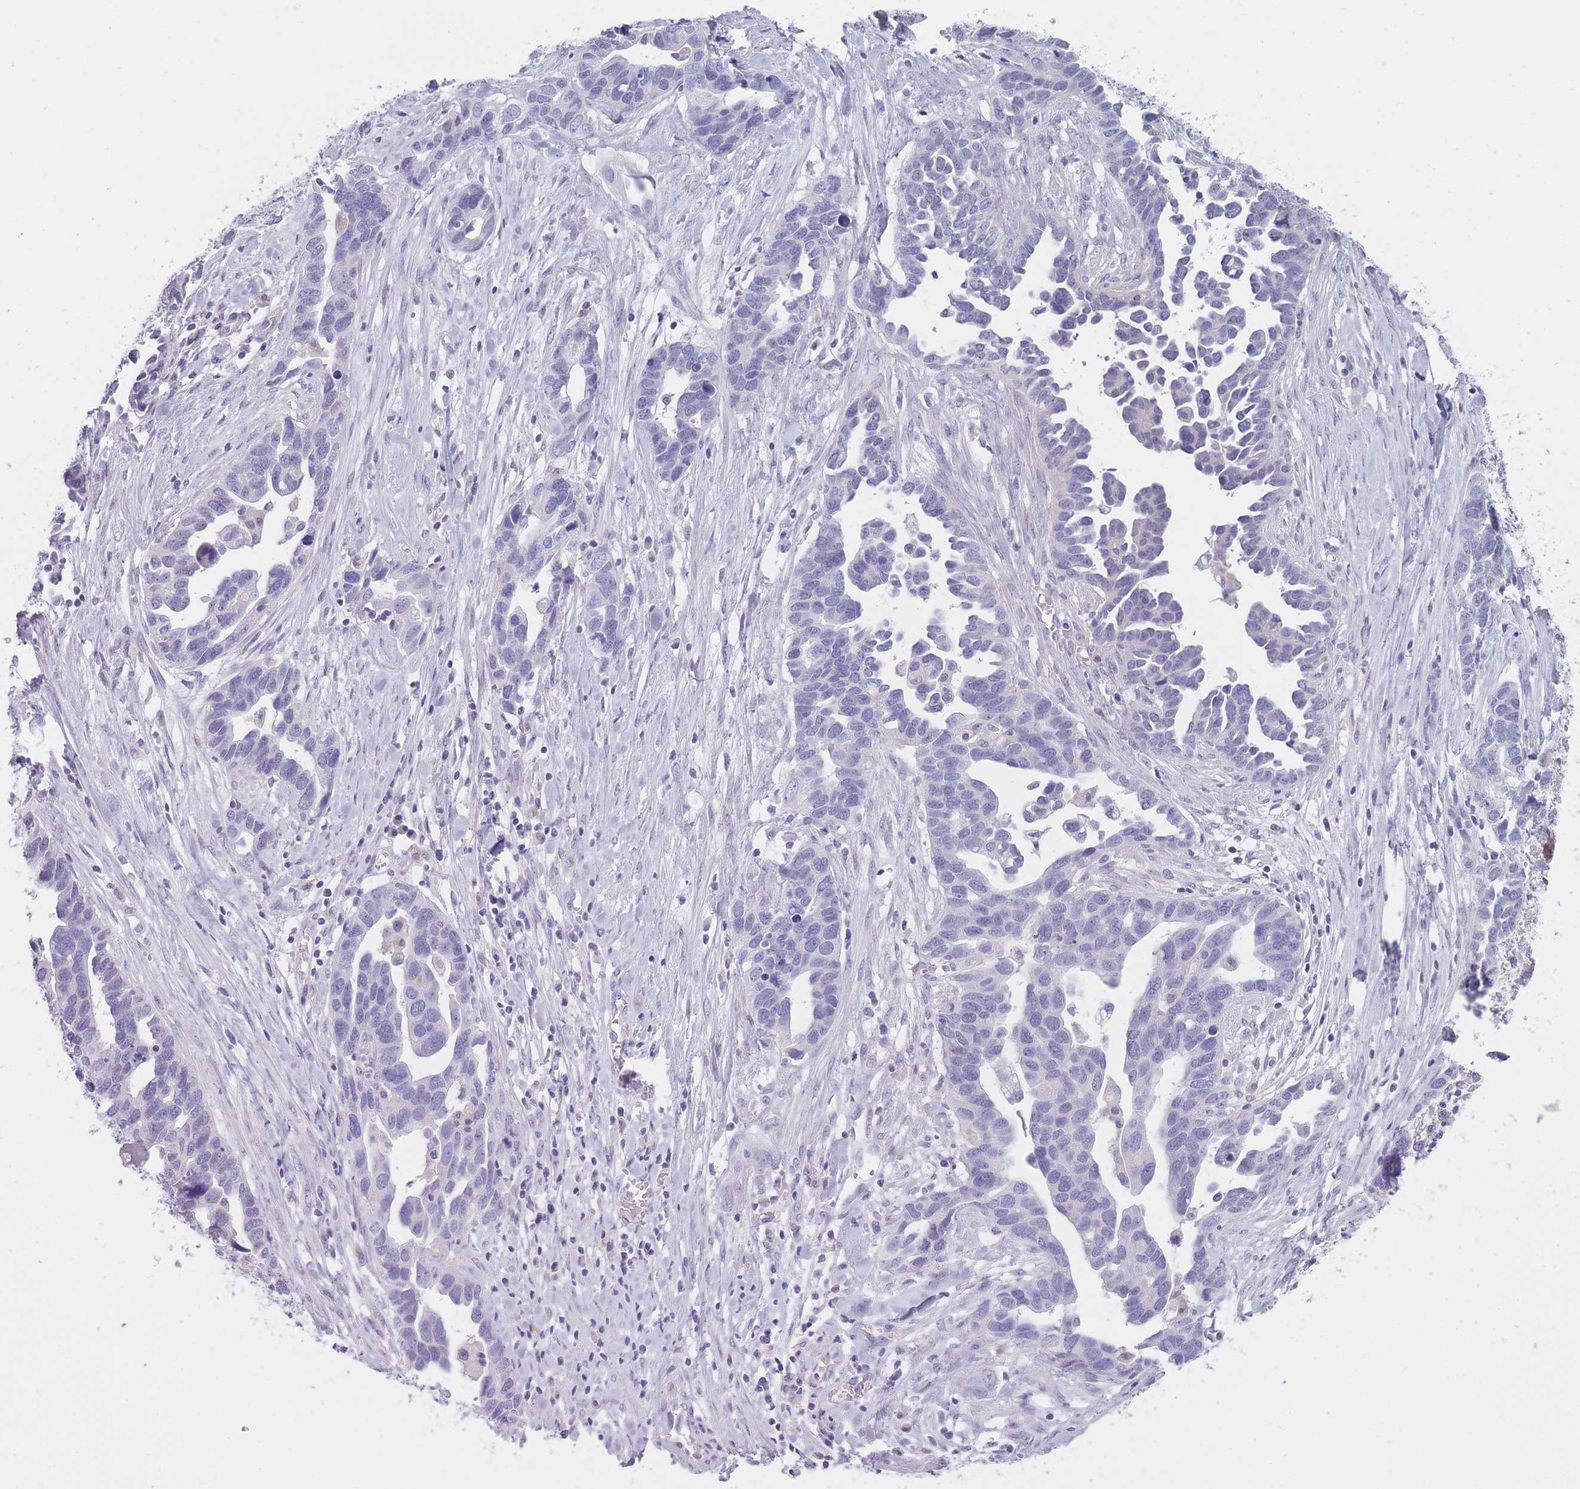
{"staining": {"intensity": "negative", "quantity": "none", "location": "none"}, "tissue": "ovarian cancer", "cell_type": "Tumor cells", "image_type": "cancer", "snomed": [{"axis": "morphology", "description": "Cystadenocarcinoma, serous, NOS"}, {"axis": "topography", "description": "Ovary"}], "caption": "There is no significant staining in tumor cells of serous cystadenocarcinoma (ovarian).", "gene": "CYP51A1", "patient": {"sex": "female", "age": 54}}